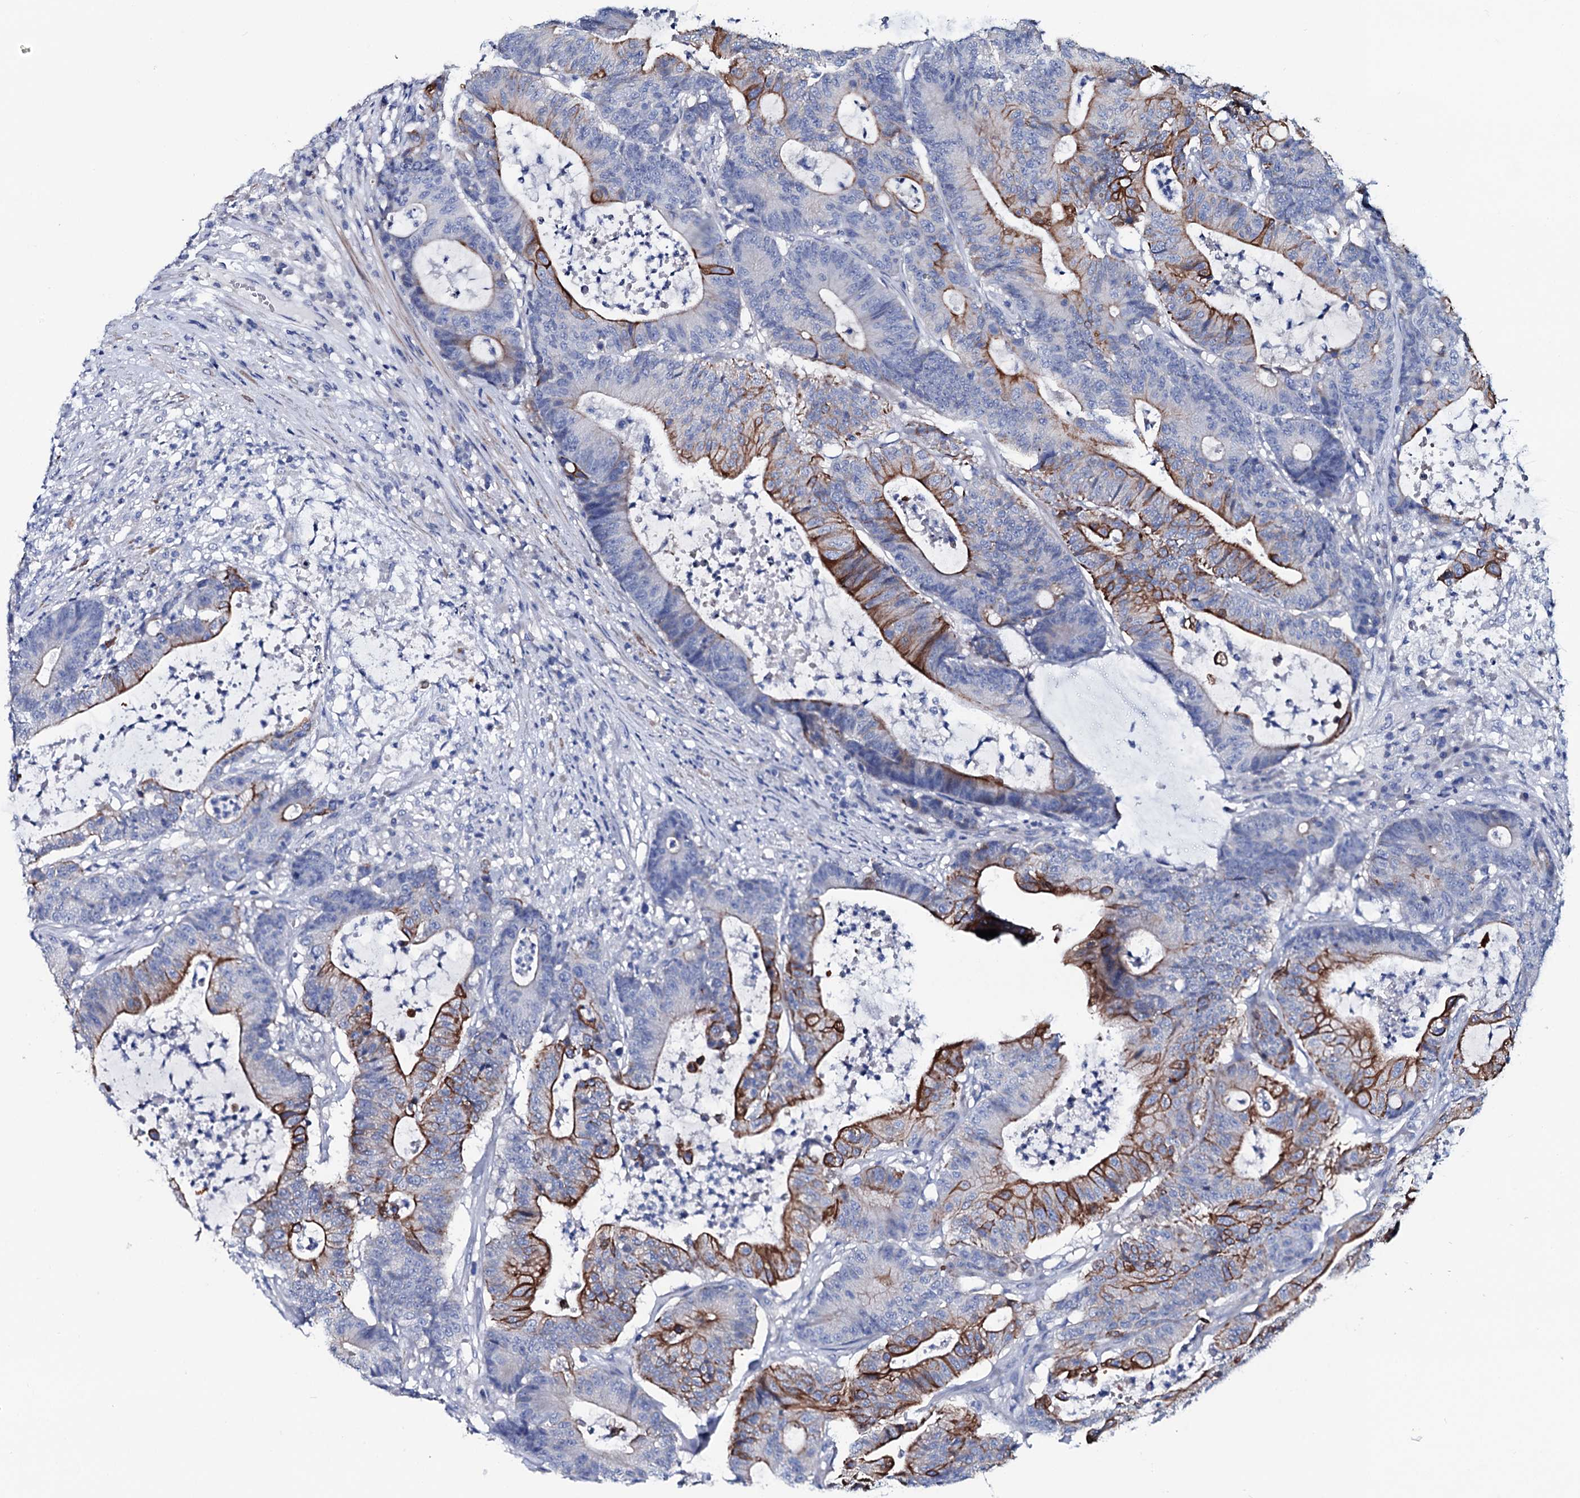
{"staining": {"intensity": "strong", "quantity": "25%-75%", "location": "cytoplasmic/membranous"}, "tissue": "colorectal cancer", "cell_type": "Tumor cells", "image_type": "cancer", "snomed": [{"axis": "morphology", "description": "Adenocarcinoma, NOS"}, {"axis": "topography", "description": "Colon"}], "caption": "An immunohistochemistry micrograph of tumor tissue is shown. Protein staining in brown highlights strong cytoplasmic/membranous positivity in colorectal cancer (adenocarcinoma) within tumor cells.", "gene": "GYS2", "patient": {"sex": "female", "age": 84}}